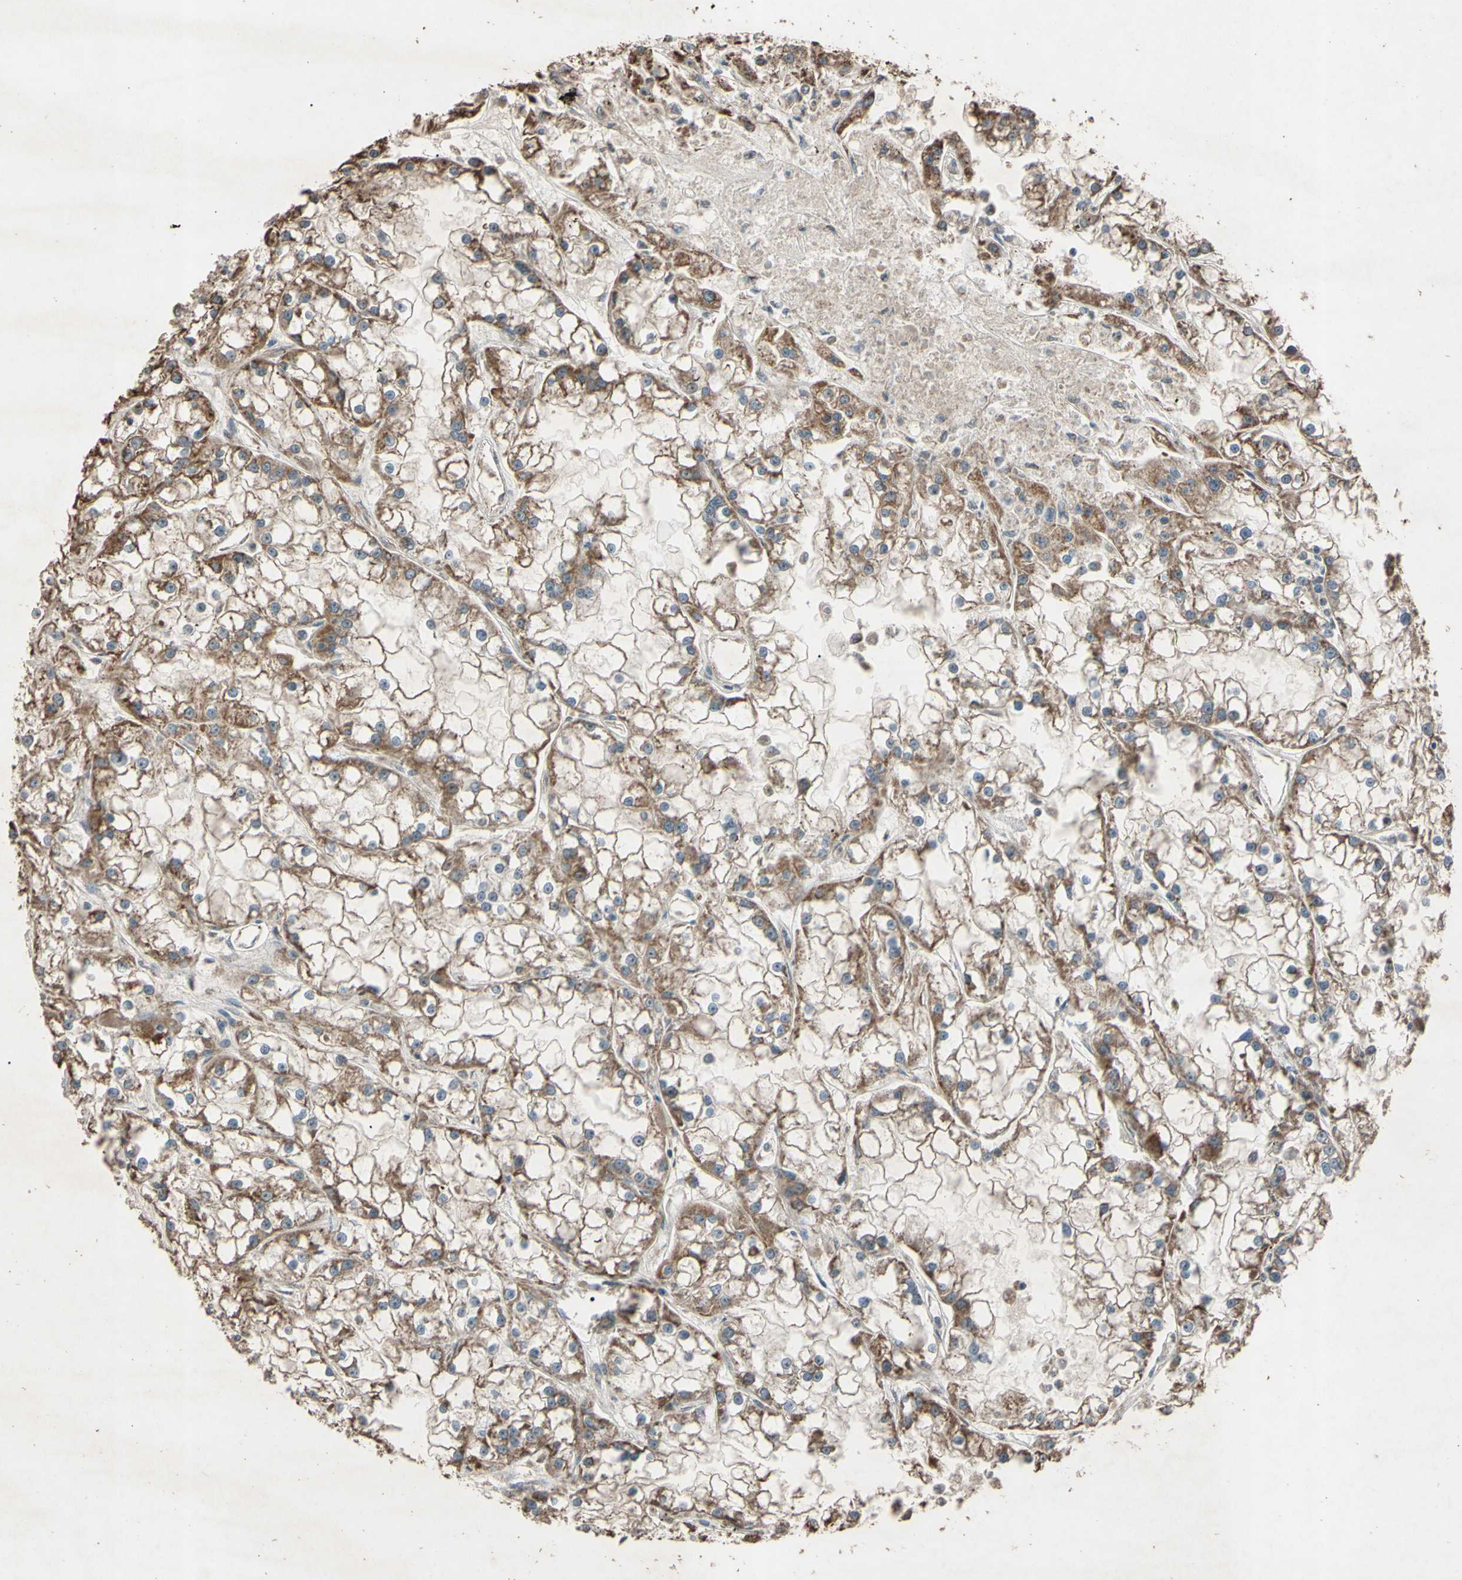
{"staining": {"intensity": "moderate", "quantity": ">75%", "location": "cytoplasmic/membranous"}, "tissue": "renal cancer", "cell_type": "Tumor cells", "image_type": "cancer", "snomed": [{"axis": "morphology", "description": "Adenocarcinoma, NOS"}, {"axis": "topography", "description": "Kidney"}], "caption": "Renal adenocarcinoma tissue exhibits moderate cytoplasmic/membranous positivity in approximately >75% of tumor cells, visualized by immunohistochemistry. The staining is performed using DAB brown chromogen to label protein expression. The nuclei are counter-stained blue using hematoxylin.", "gene": "ACOT8", "patient": {"sex": "female", "age": 52}}